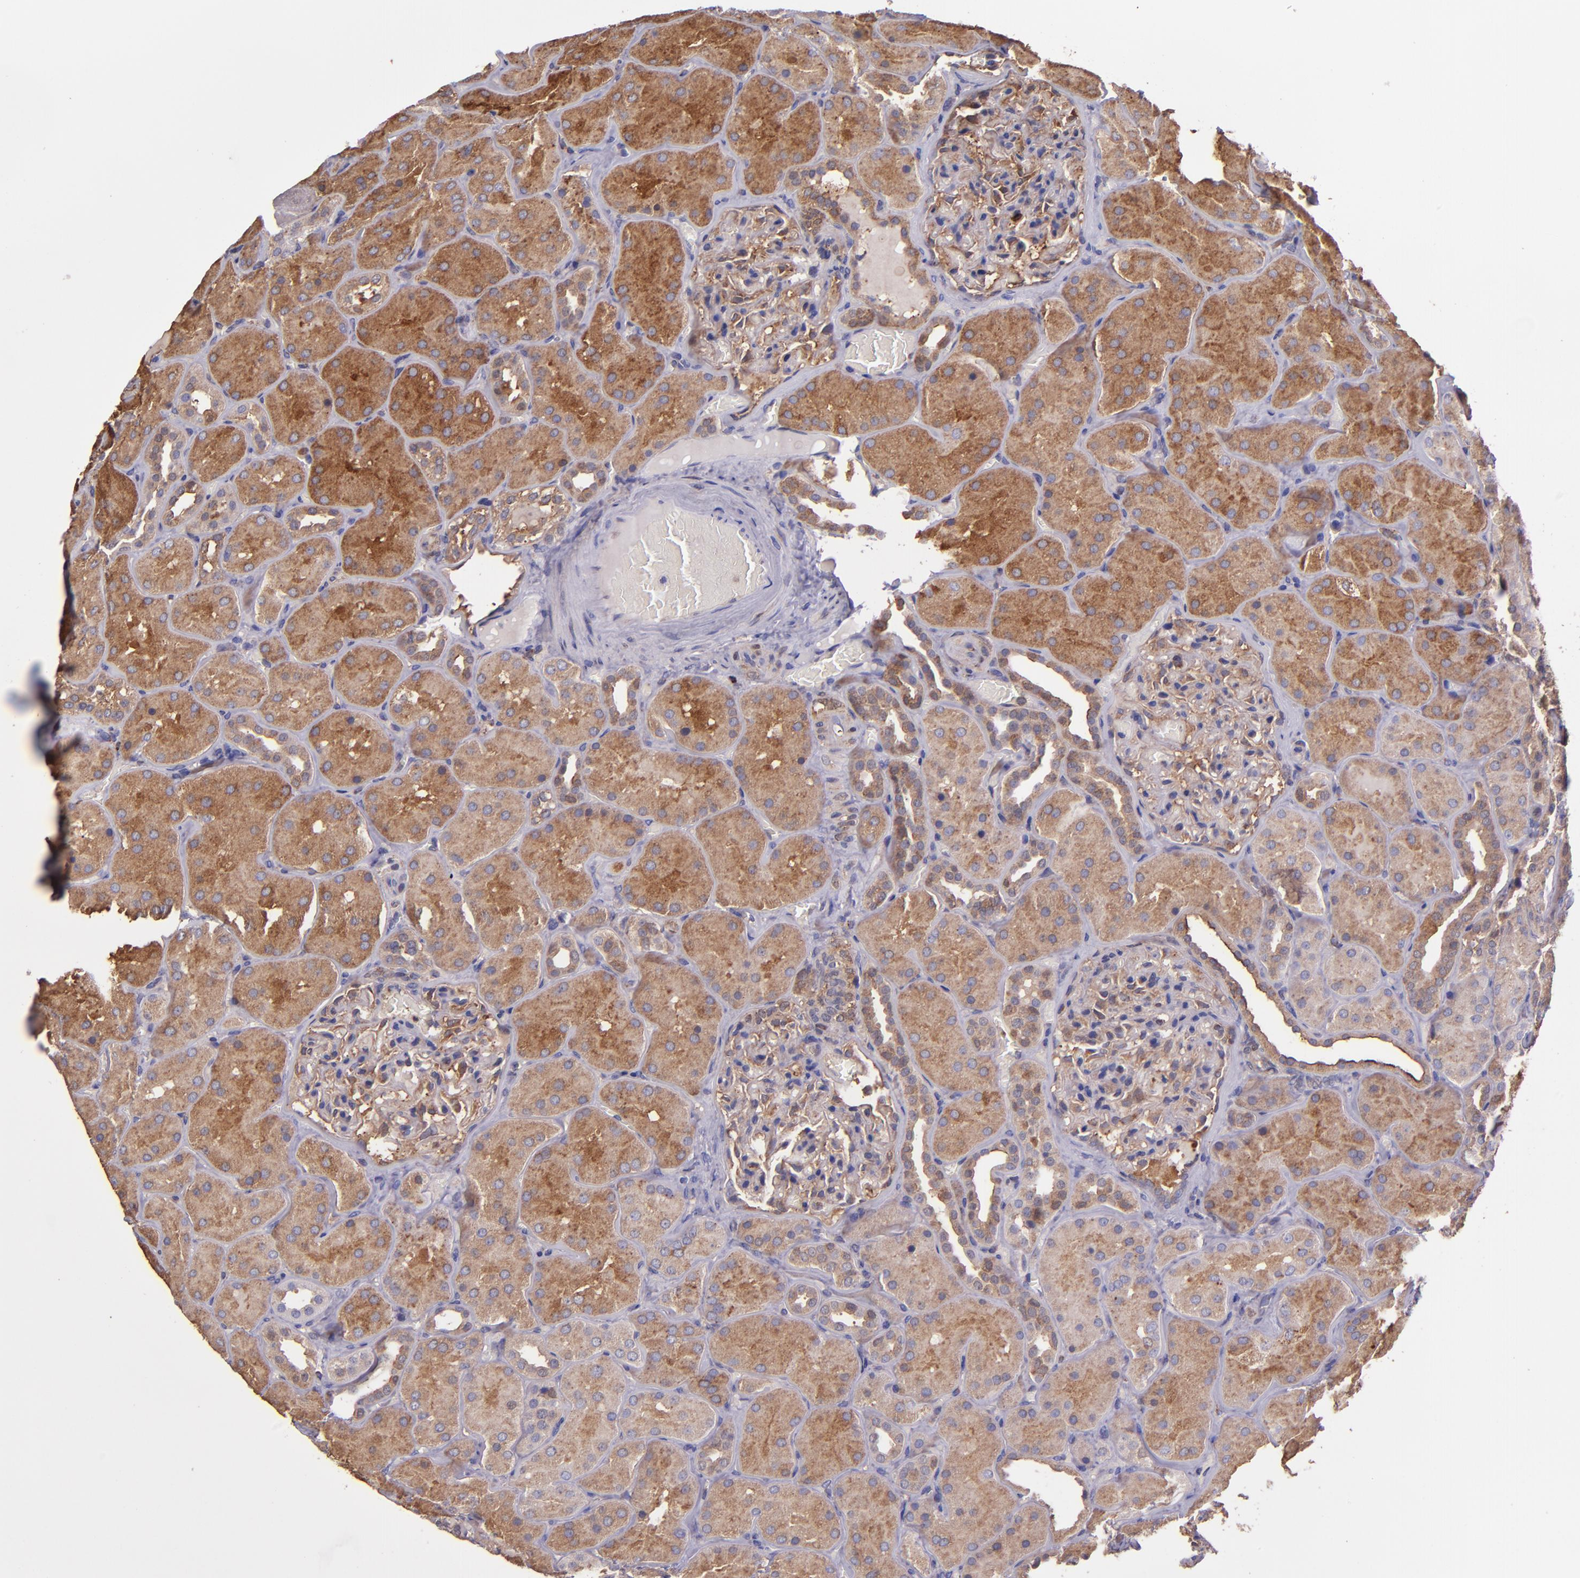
{"staining": {"intensity": "moderate", "quantity": ">75%", "location": "cytoplasmic/membranous"}, "tissue": "kidney", "cell_type": "Cells in glomeruli", "image_type": "normal", "snomed": [{"axis": "morphology", "description": "Normal tissue, NOS"}, {"axis": "topography", "description": "Kidney"}], "caption": "Immunohistochemistry (IHC) of normal human kidney exhibits medium levels of moderate cytoplasmic/membranous expression in about >75% of cells in glomeruli. Ihc stains the protein of interest in brown and the nuclei are stained blue.", "gene": "WASH6P", "patient": {"sex": "male", "age": 28}}